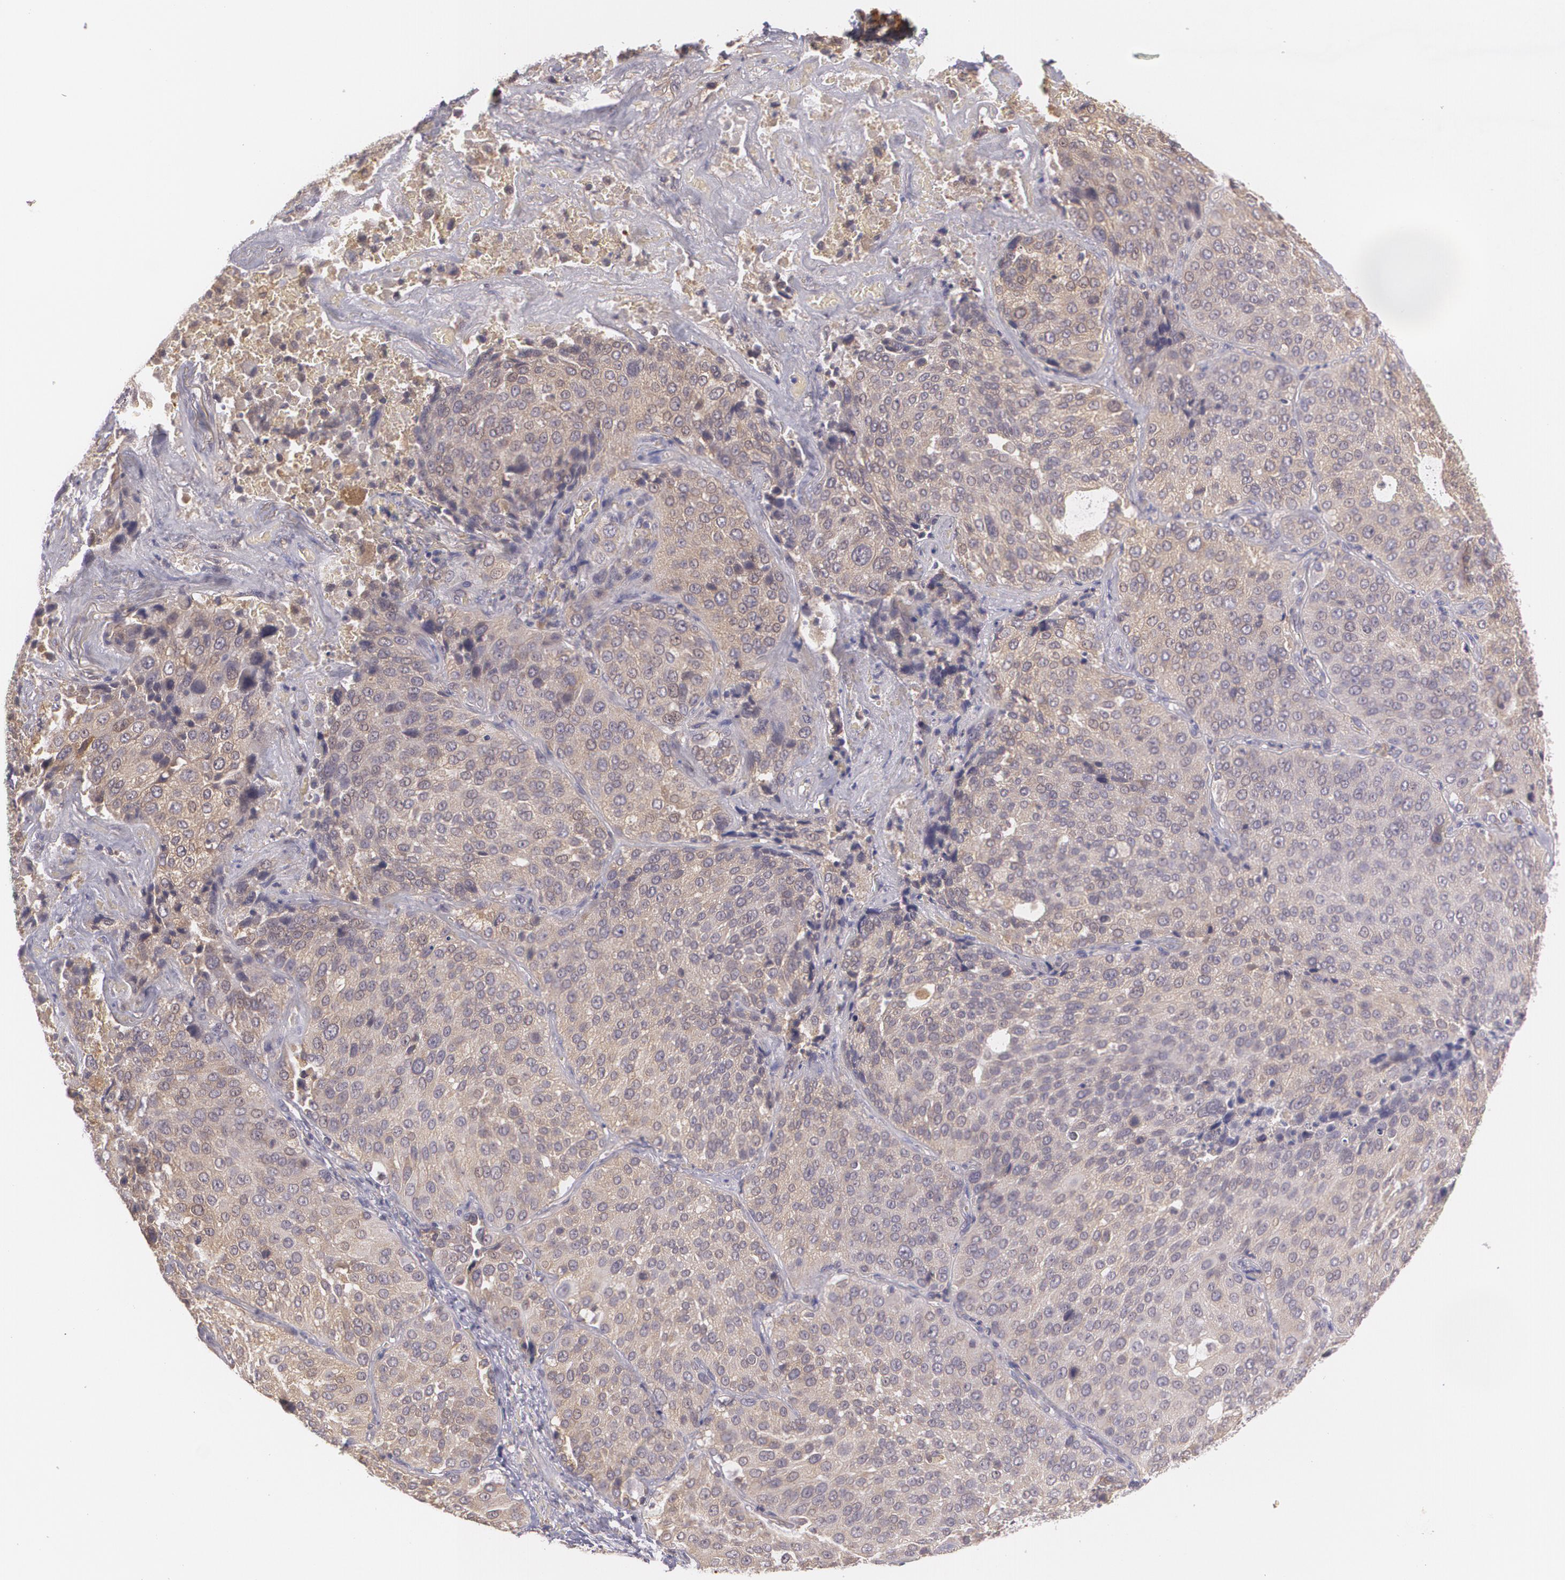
{"staining": {"intensity": "weak", "quantity": ">75%", "location": "cytoplasmic/membranous"}, "tissue": "lung cancer", "cell_type": "Tumor cells", "image_type": "cancer", "snomed": [{"axis": "morphology", "description": "Squamous cell carcinoma, NOS"}, {"axis": "topography", "description": "Lung"}], "caption": "A low amount of weak cytoplasmic/membranous staining is seen in about >75% of tumor cells in lung cancer (squamous cell carcinoma) tissue.", "gene": "CCL17", "patient": {"sex": "male", "age": 54}}